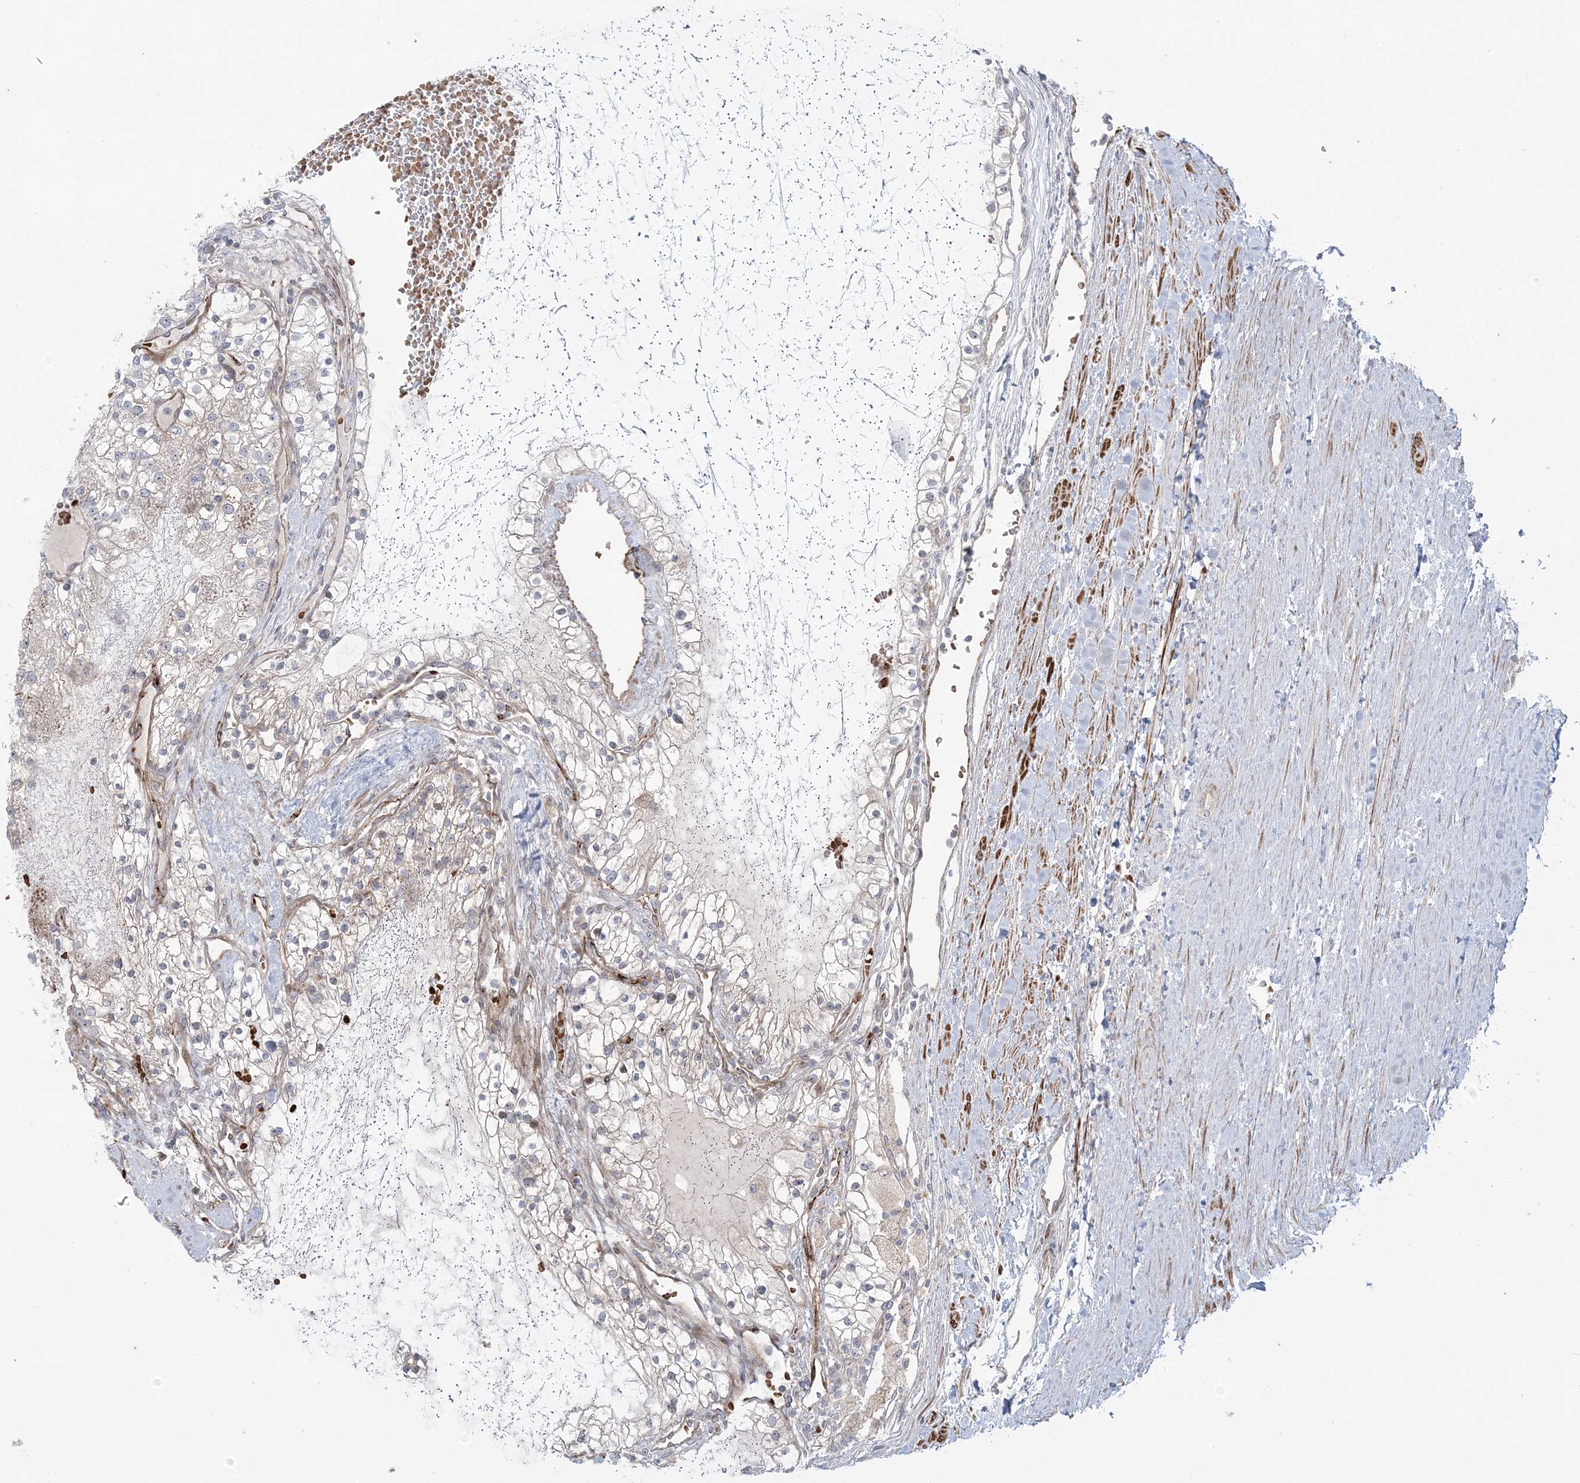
{"staining": {"intensity": "negative", "quantity": "none", "location": "none"}, "tissue": "renal cancer", "cell_type": "Tumor cells", "image_type": "cancer", "snomed": [{"axis": "morphology", "description": "Normal tissue, NOS"}, {"axis": "morphology", "description": "Adenocarcinoma, NOS"}, {"axis": "topography", "description": "Kidney"}], "caption": "High power microscopy image of an immunohistochemistry photomicrograph of renal cancer, revealing no significant staining in tumor cells.", "gene": "NUDT9", "patient": {"sex": "male", "age": 68}}